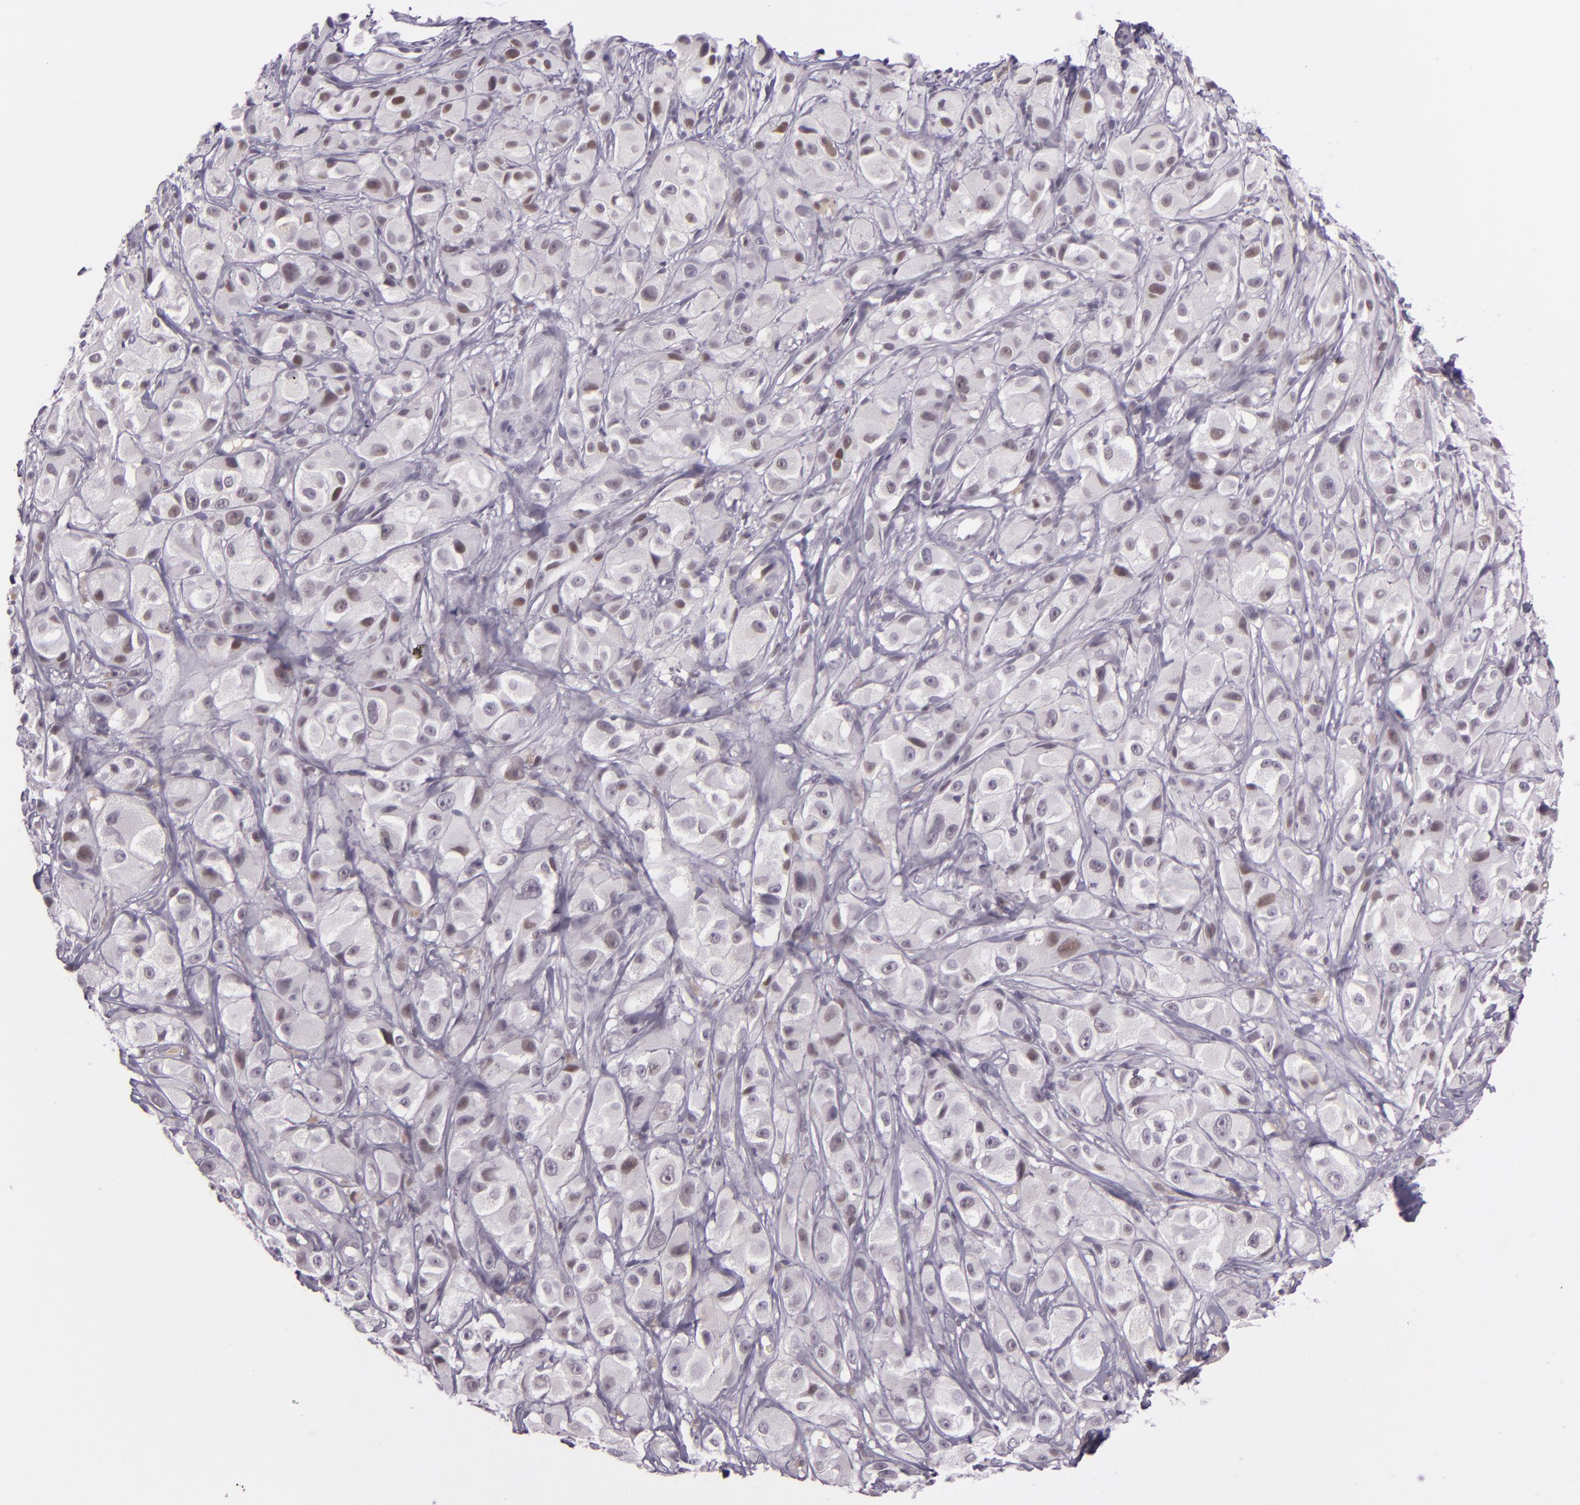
{"staining": {"intensity": "weak", "quantity": "<25%", "location": "nuclear"}, "tissue": "melanoma", "cell_type": "Tumor cells", "image_type": "cancer", "snomed": [{"axis": "morphology", "description": "Malignant melanoma, NOS"}, {"axis": "topography", "description": "Skin"}], "caption": "Immunohistochemistry (IHC) micrograph of malignant melanoma stained for a protein (brown), which displays no staining in tumor cells.", "gene": "CHEK2", "patient": {"sex": "male", "age": 56}}